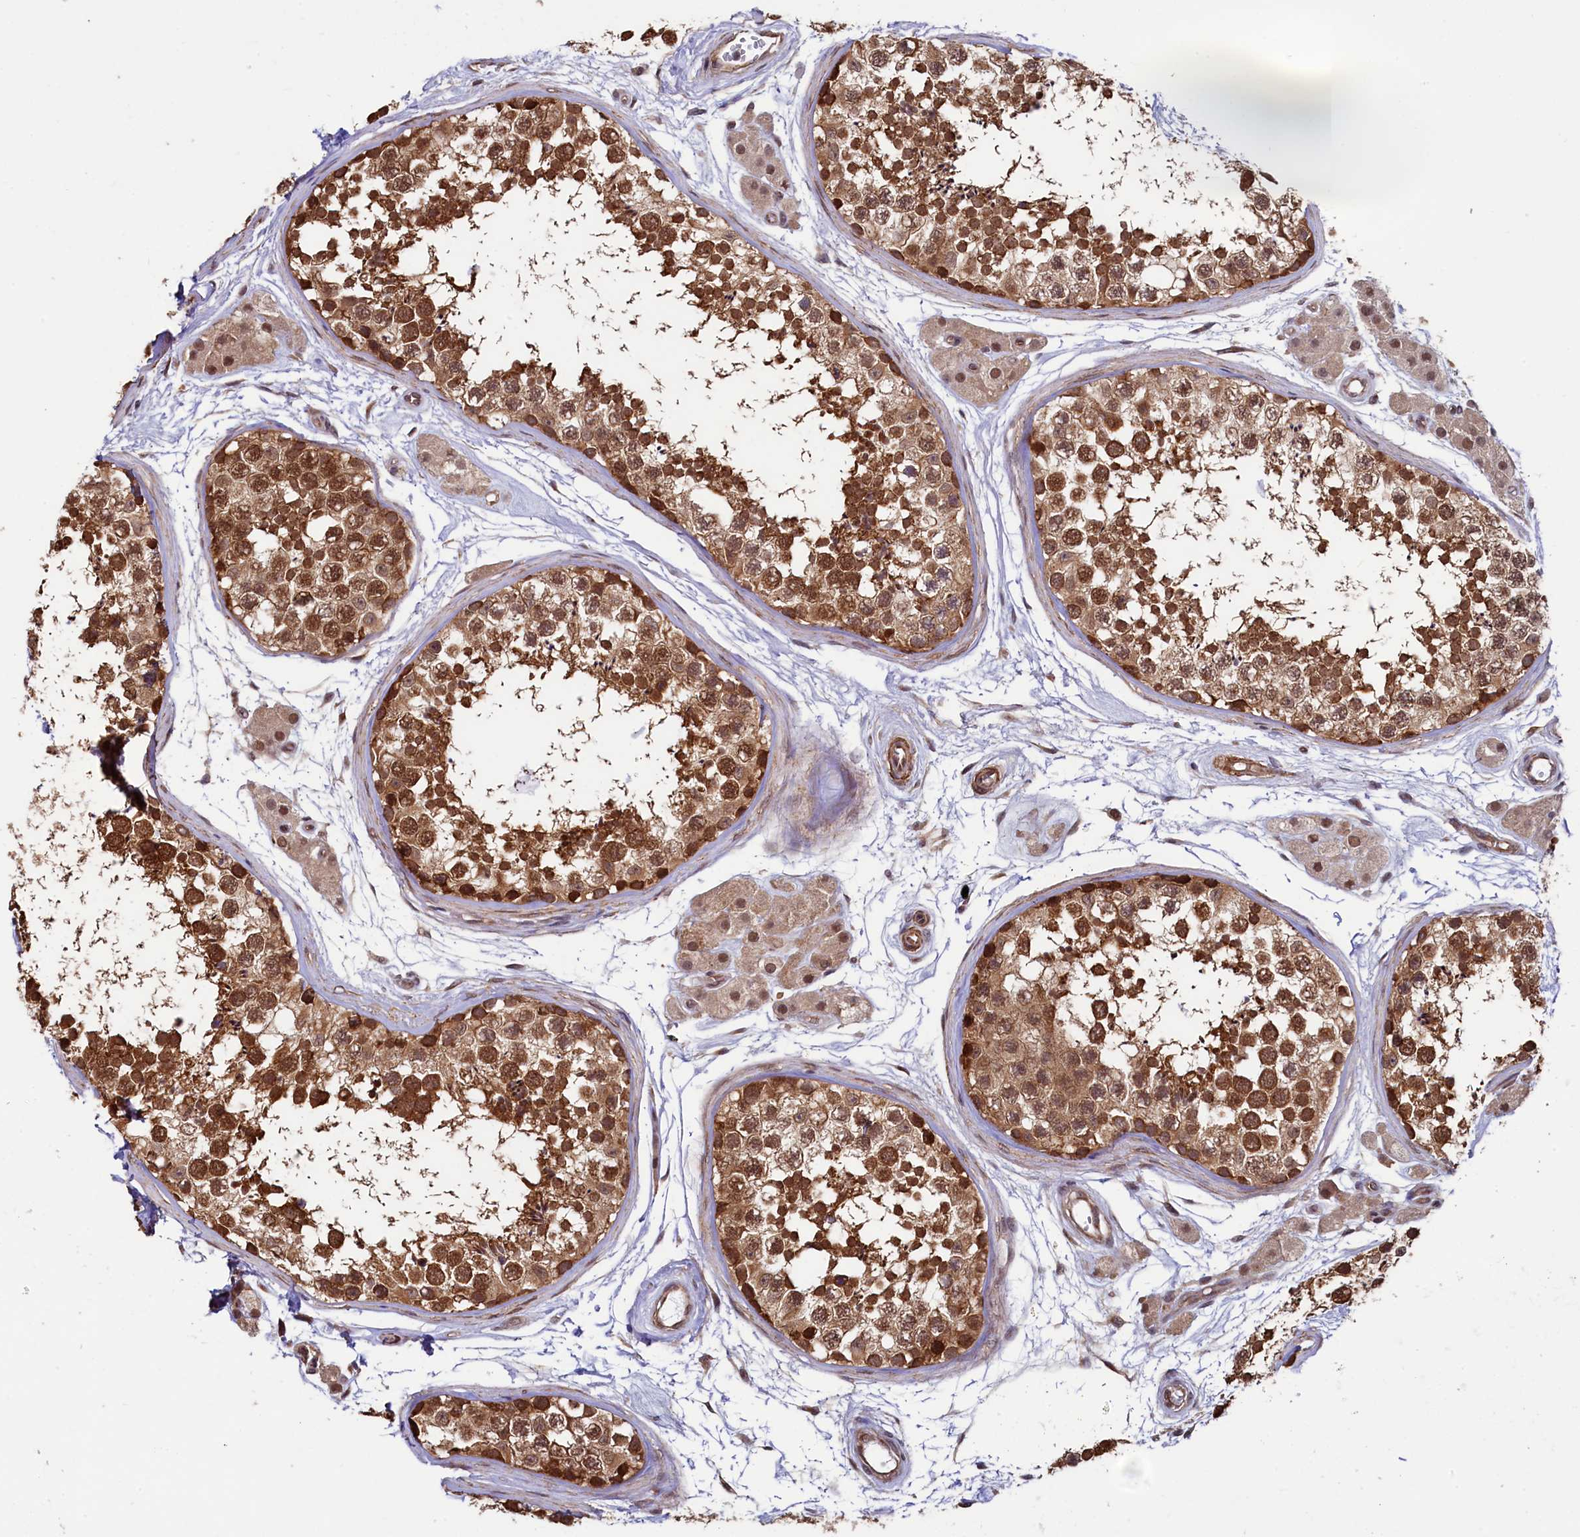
{"staining": {"intensity": "strong", "quantity": ">75%", "location": "cytoplasmic/membranous,nuclear"}, "tissue": "testis", "cell_type": "Cells in seminiferous ducts", "image_type": "normal", "snomed": [{"axis": "morphology", "description": "Normal tissue, NOS"}, {"axis": "topography", "description": "Testis"}], "caption": "Approximately >75% of cells in seminiferous ducts in benign testis demonstrate strong cytoplasmic/membranous,nuclear protein staining as visualized by brown immunohistochemical staining.", "gene": "LEO1", "patient": {"sex": "male", "age": 56}}